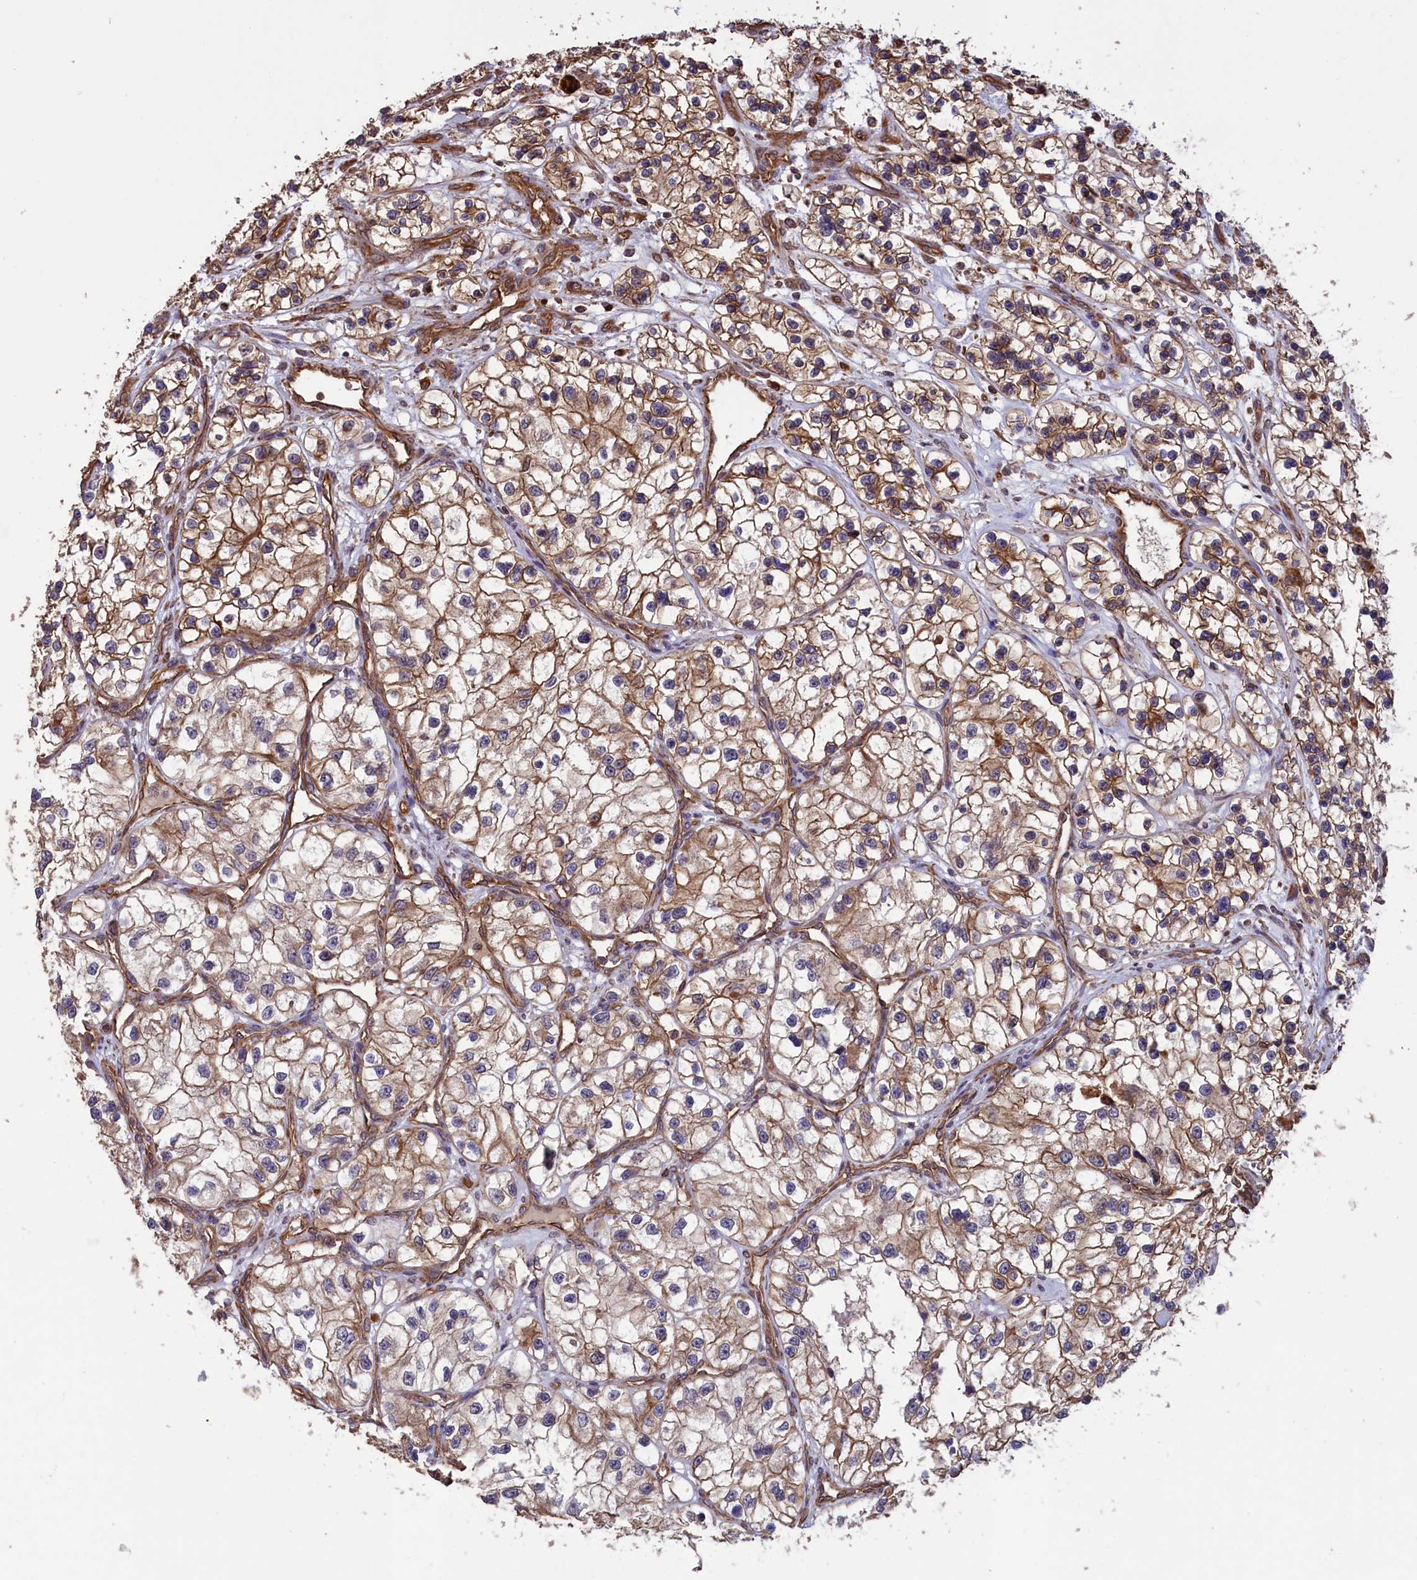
{"staining": {"intensity": "moderate", "quantity": ">75%", "location": "cytoplasmic/membranous"}, "tissue": "renal cancer", "cell_type": "Tumor cells", "image_type": "cancer", "snomed": [{"axis": "morphology", "description": "Adenocarcinoma, NOS"}, {"axis": "topography", "description": "Kidney"}], "caption": "DAB immunohistochemical staining of adenocarcinoma (renal) shows moderate cytoplasmic/membranous protein staining in approximately >75% of tumor cells.", "gene": "DAPK3", "patient": {"sex": "female", "age": 57}}